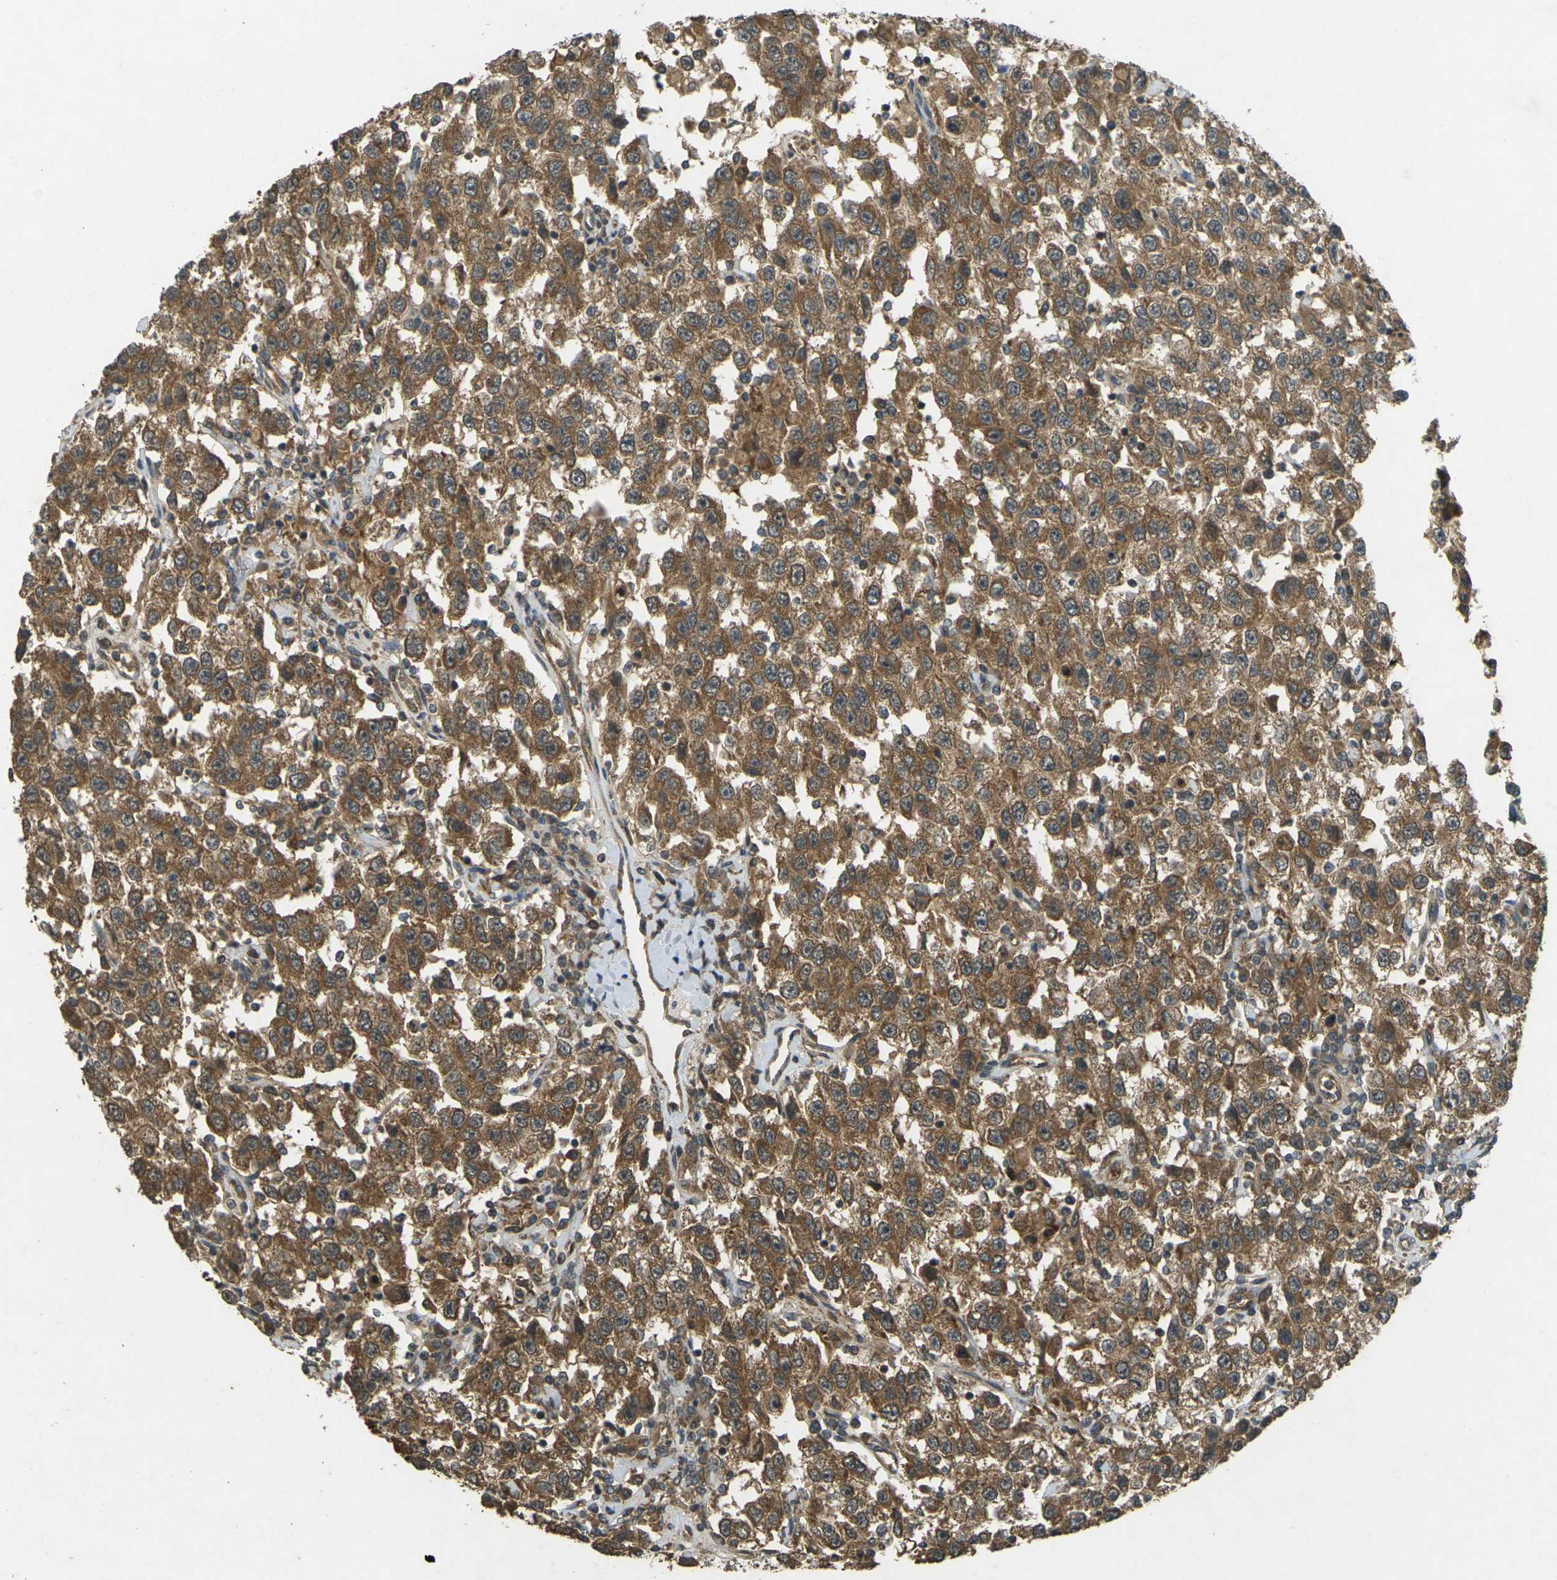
{"staining": {"intensity": "strong", "quantity": ">75%", "location": "cytoplasmic/membranous"}, "tissue": "testis cancer", "cell_type": "Tumor cells", "image_type": "cancer", "snomed": [{"axis": "morphology", "description": "Seminoma, NOS"}, {"axis": "topography", "description": "Testis"}], "caption": "Immunohistochemical staining of testis cancer exhibits high levels of strong cytoplasmic/membranous staining in approximately >75% of tumor cells.", "gene": "TAP1", "patient": {"sex": "male", "age": 41}}